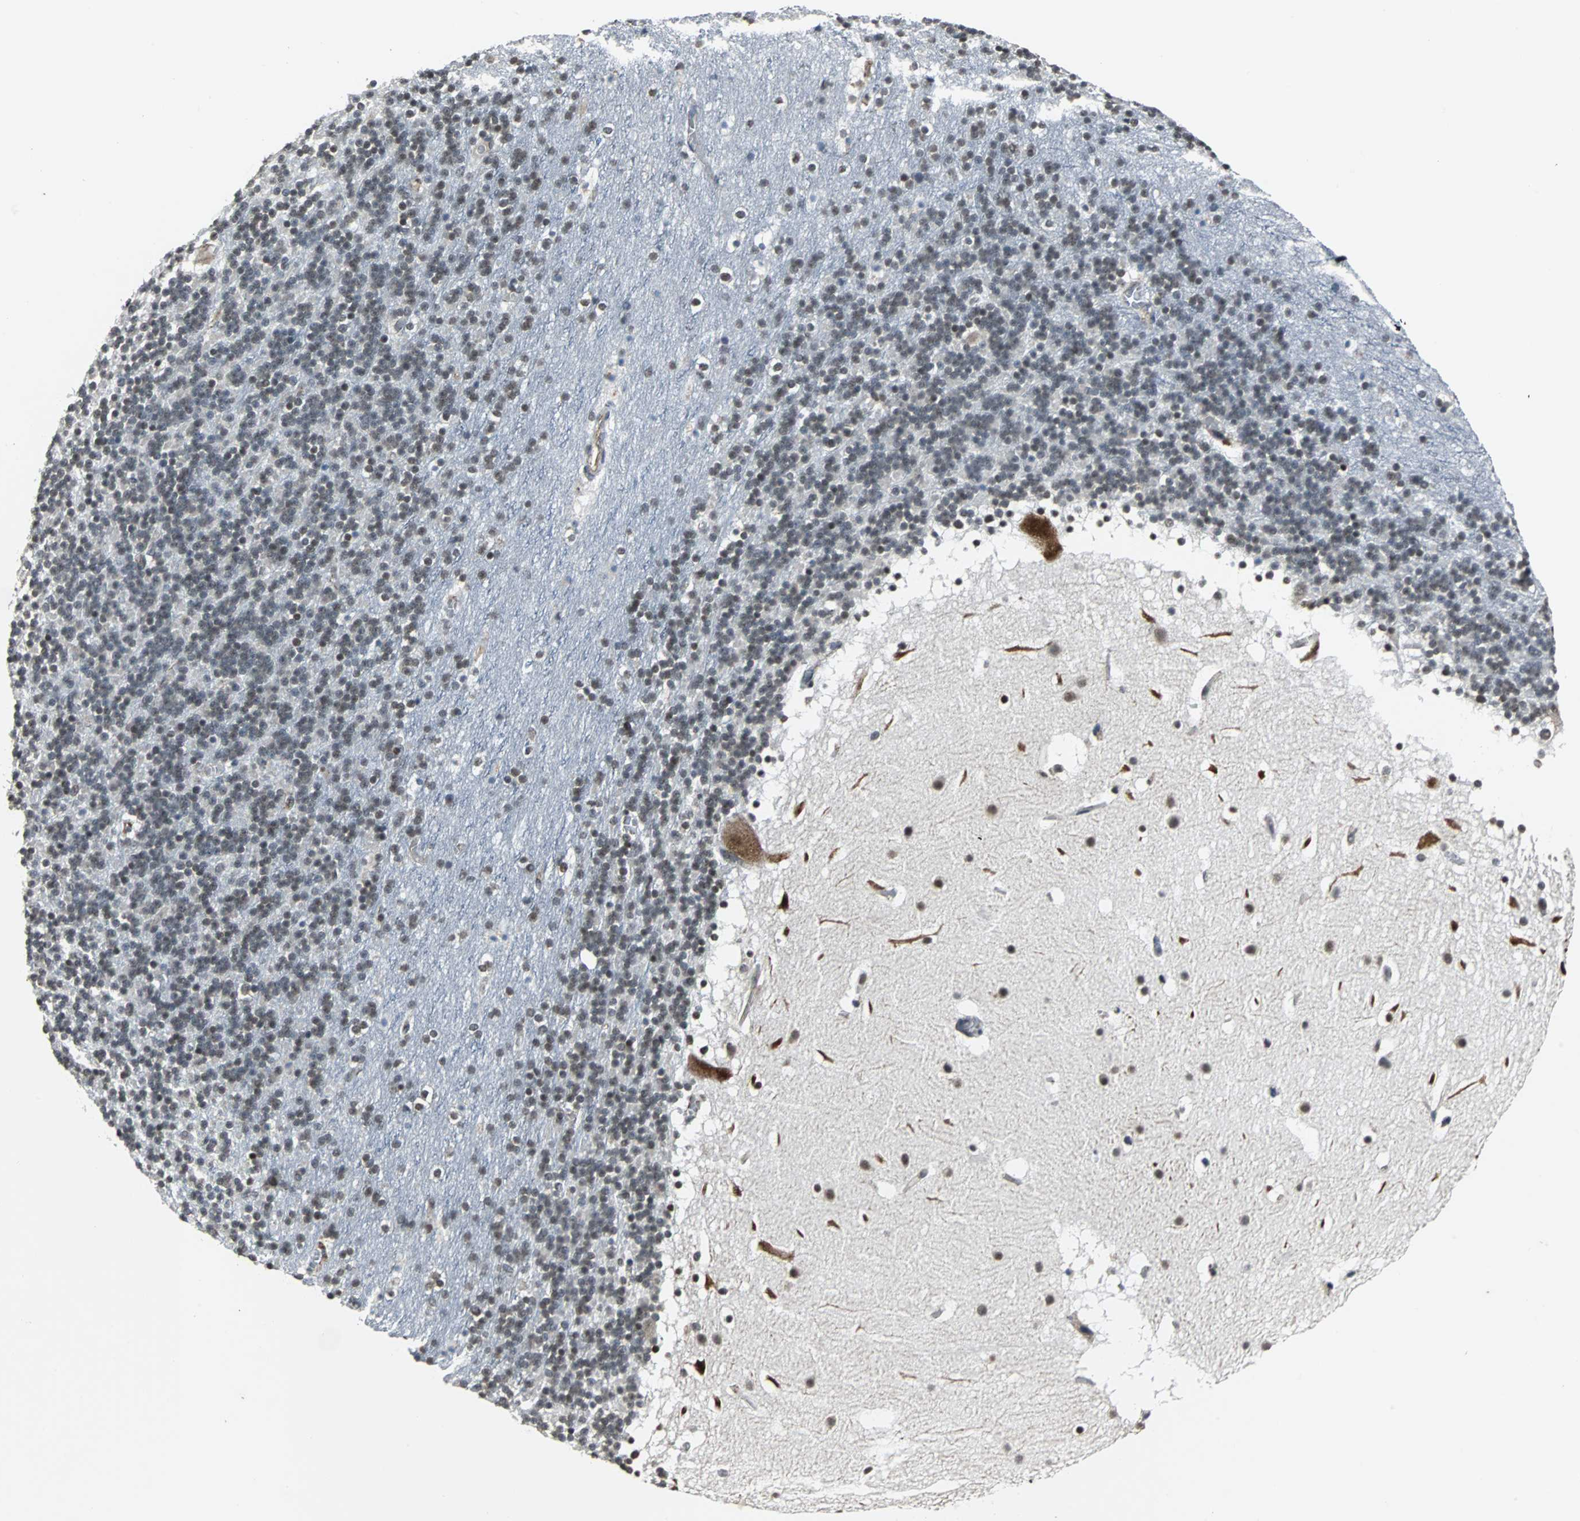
{"staining": {"intensity": "negative", "quantity": "none", "location": "none"}, "tissue": "cerebellum", "cell_type": "Cells in granular layer", "image_type": "normal", "snomed": [{"axis": "morphology", "description": "Normal tissue, NOS"}, {"axis": "topography", "description": "Cerebellum"}], "caption": "The immunohistochemistry micrograph has no significant positivity in cells in granular layer of cerebellum. (Stains: DAB IHC with hematoxylin counter stain, Microscopy: brightfield microscopy at high magnification).", "gene": "LSR", "patient": {"sex": "male", "age": 45}}